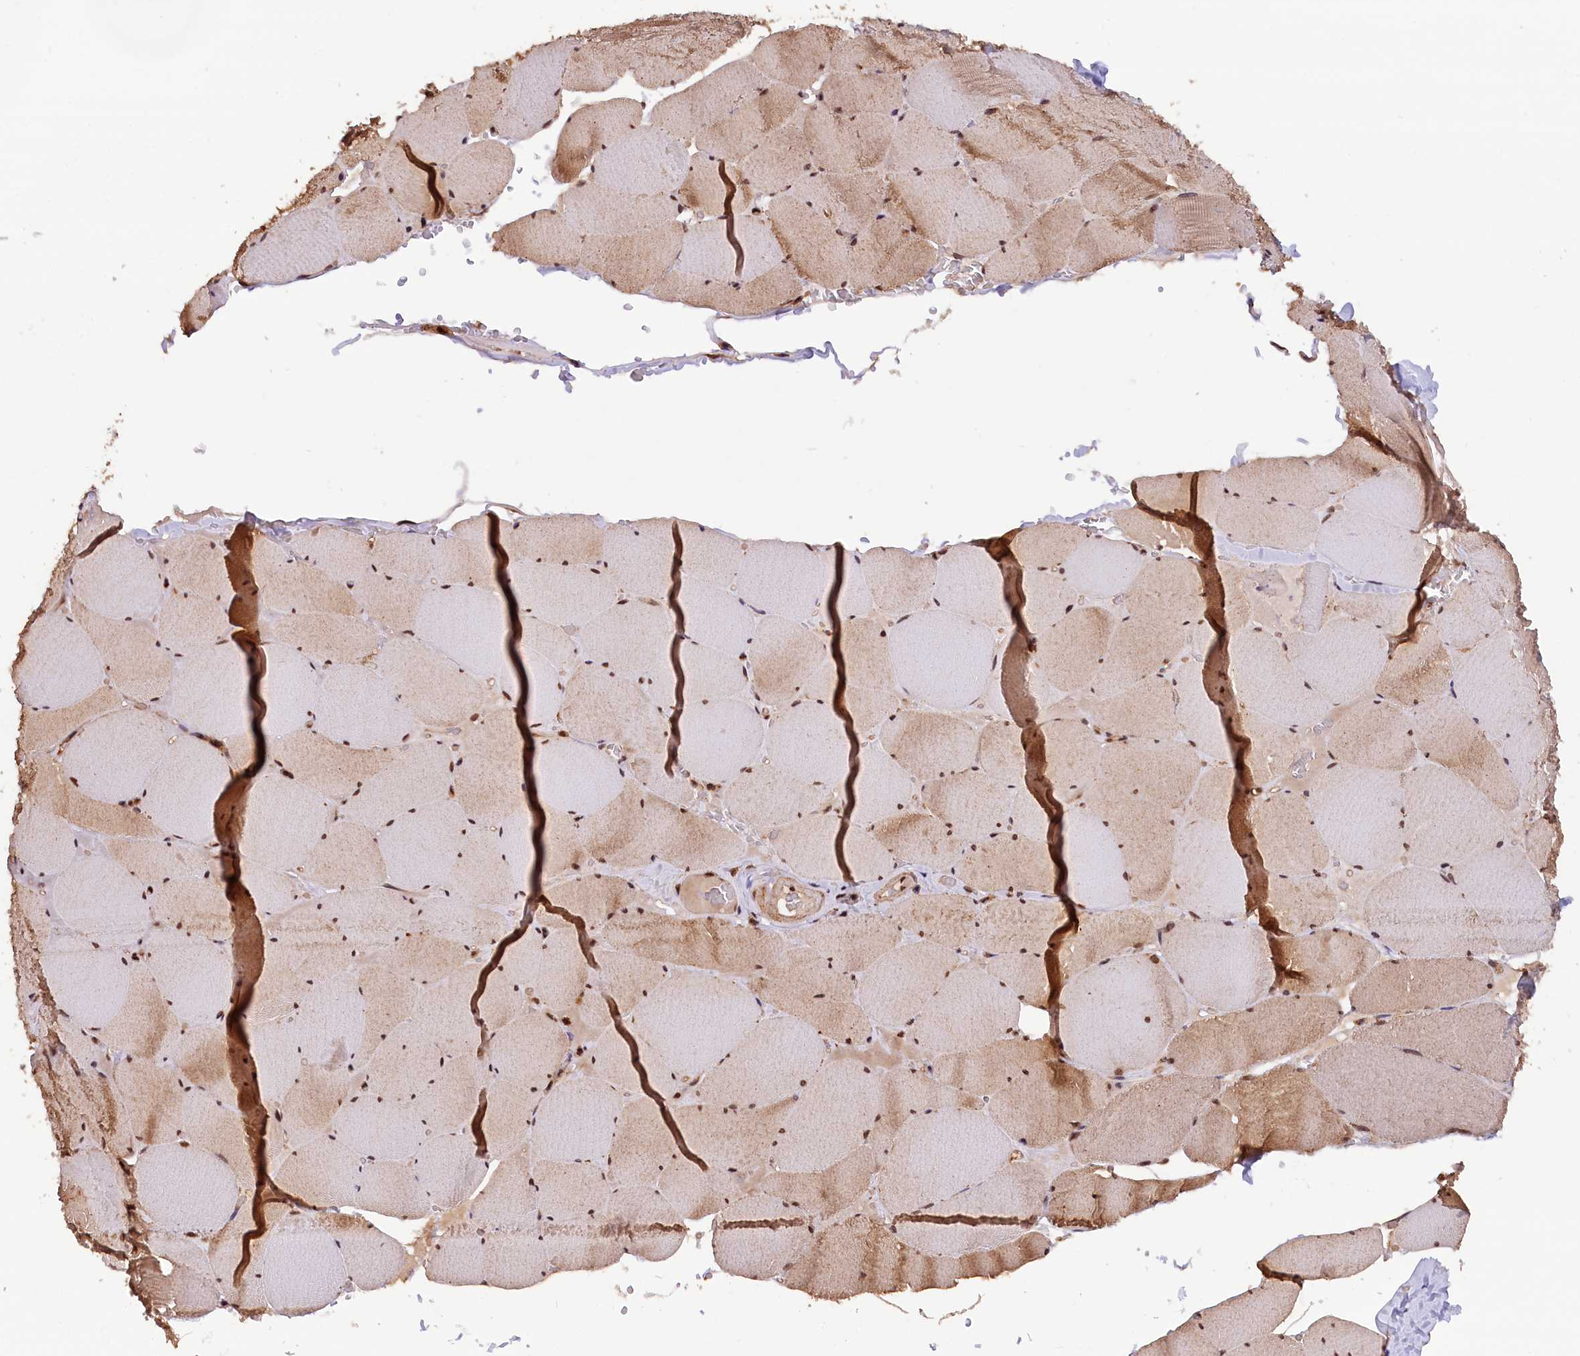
{"staining": {"intensity": "moderate", "quantity": "25%-75%", "location": "cytoplasmic/membranous,nuclear"}, "tissue": "skeletal muscle", "cell_type": "Myocytes", "image_type": "normal", "snomed": [{"axis": "morphology", "description": "Normal tissue, NOS"}, {"axis": "topography", "description": "Skeletal muscle"}, {"axis": "topography", "description": "Head-Neck"}], "caption": "Human skeletal muscle stained with a brown dye reveals moderate cytoplasmic/membranous,nuclear positive expression in approximately 25%-75% of myocytes.", "gene": "IST1", "patient": {"sex": "male", "age": 66}}